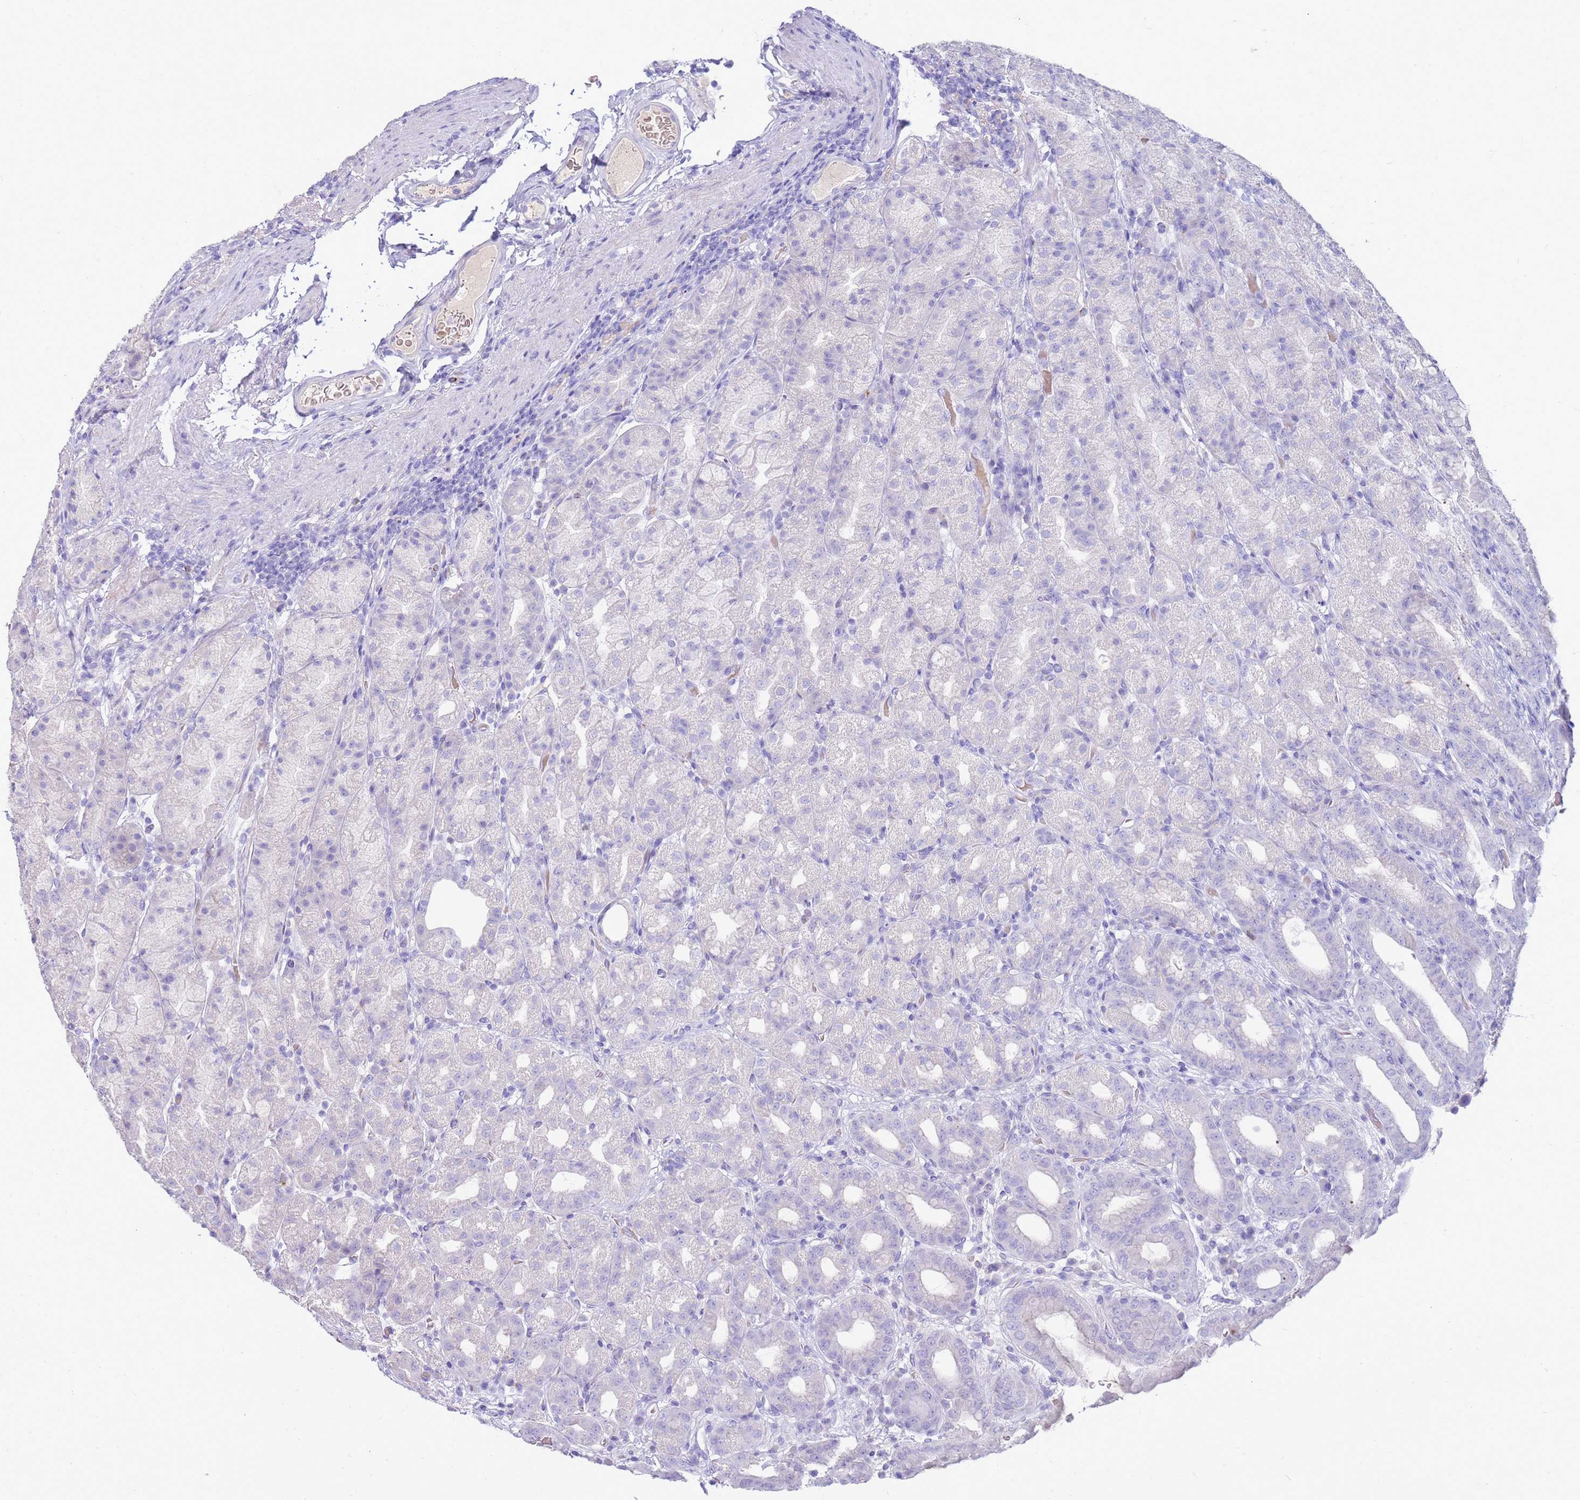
{"staining": {"intensity": "negative", "quantity": "none", "location": "none"}, "tissue": "stomach", "cell_type": "Glandular cells", "image_type": "normal", "snomed": [{"axis": "morphology", "description": "Normal tissue, NOS"}, {"axis": "topography", "description": "Stomach, upper"}, {"axis": "topography", "description": "Stomach"}], "caption": "This is an immunohistochemistry (IHC) image of benign human stomach. There is no staining in glandular cells.", "gene": "EVPLL", "patient": {"sex": "male", "age": 68}}